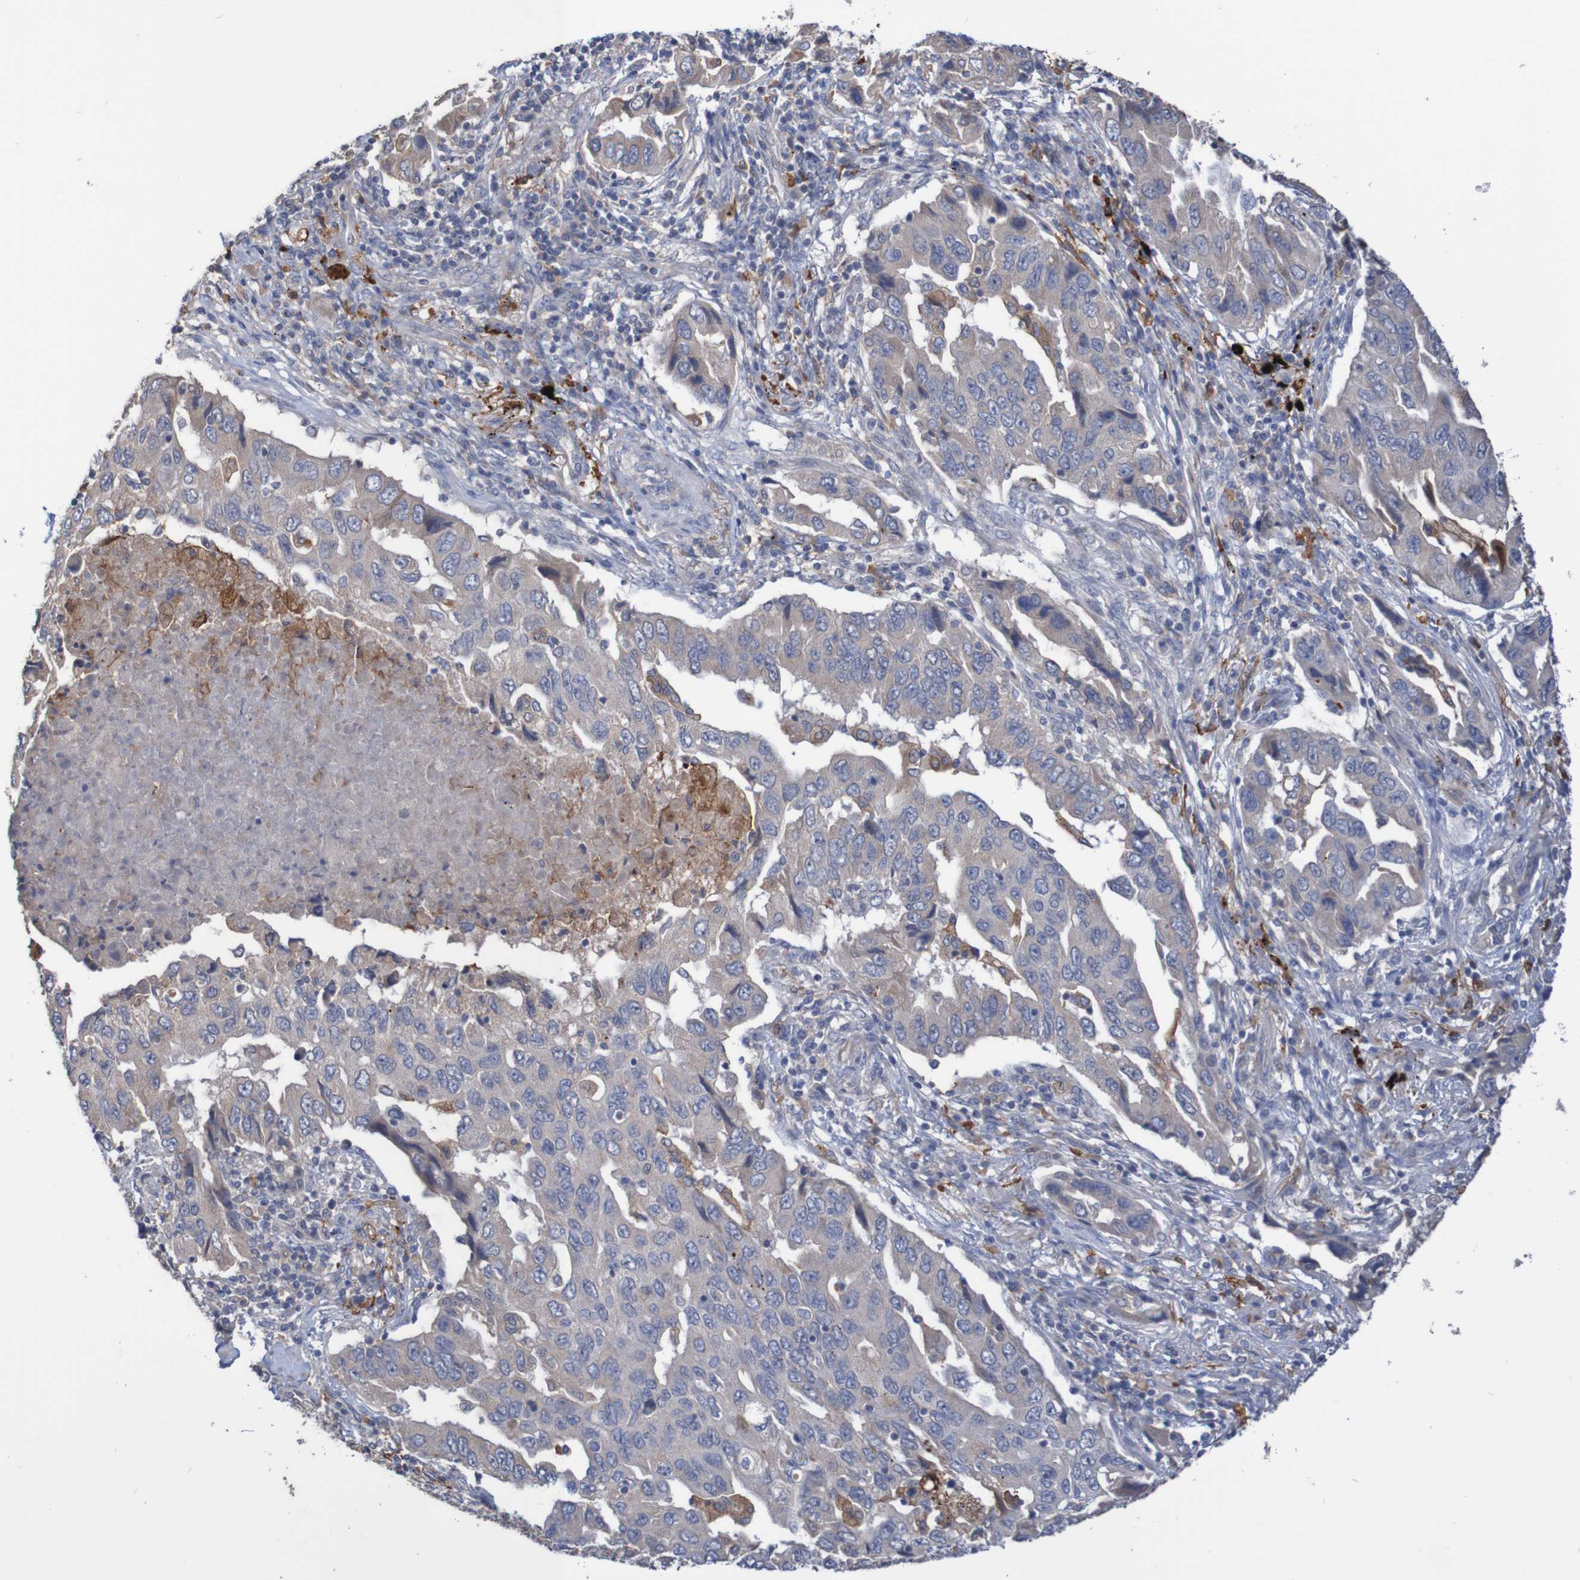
{"staining": {"intensity": "weak", "quantity": "<25%", "location": "cytoplasmic/membranous"}, "tissue": "lung cancer", "cell_type": "Tumor cells", "image_type": "cancer", "snomed": [{"axis": "morphology", "description": "Adenocarcinoma, NOS"}, {"axis": "topography", "description": "Lung"}], "caption": "A micrograph of adenocarcinoma (lung) stained for a protein displays no brown staining in tumor cells.", "gene": "PHYH", "patient": {"sex": "female", "age": 65}}